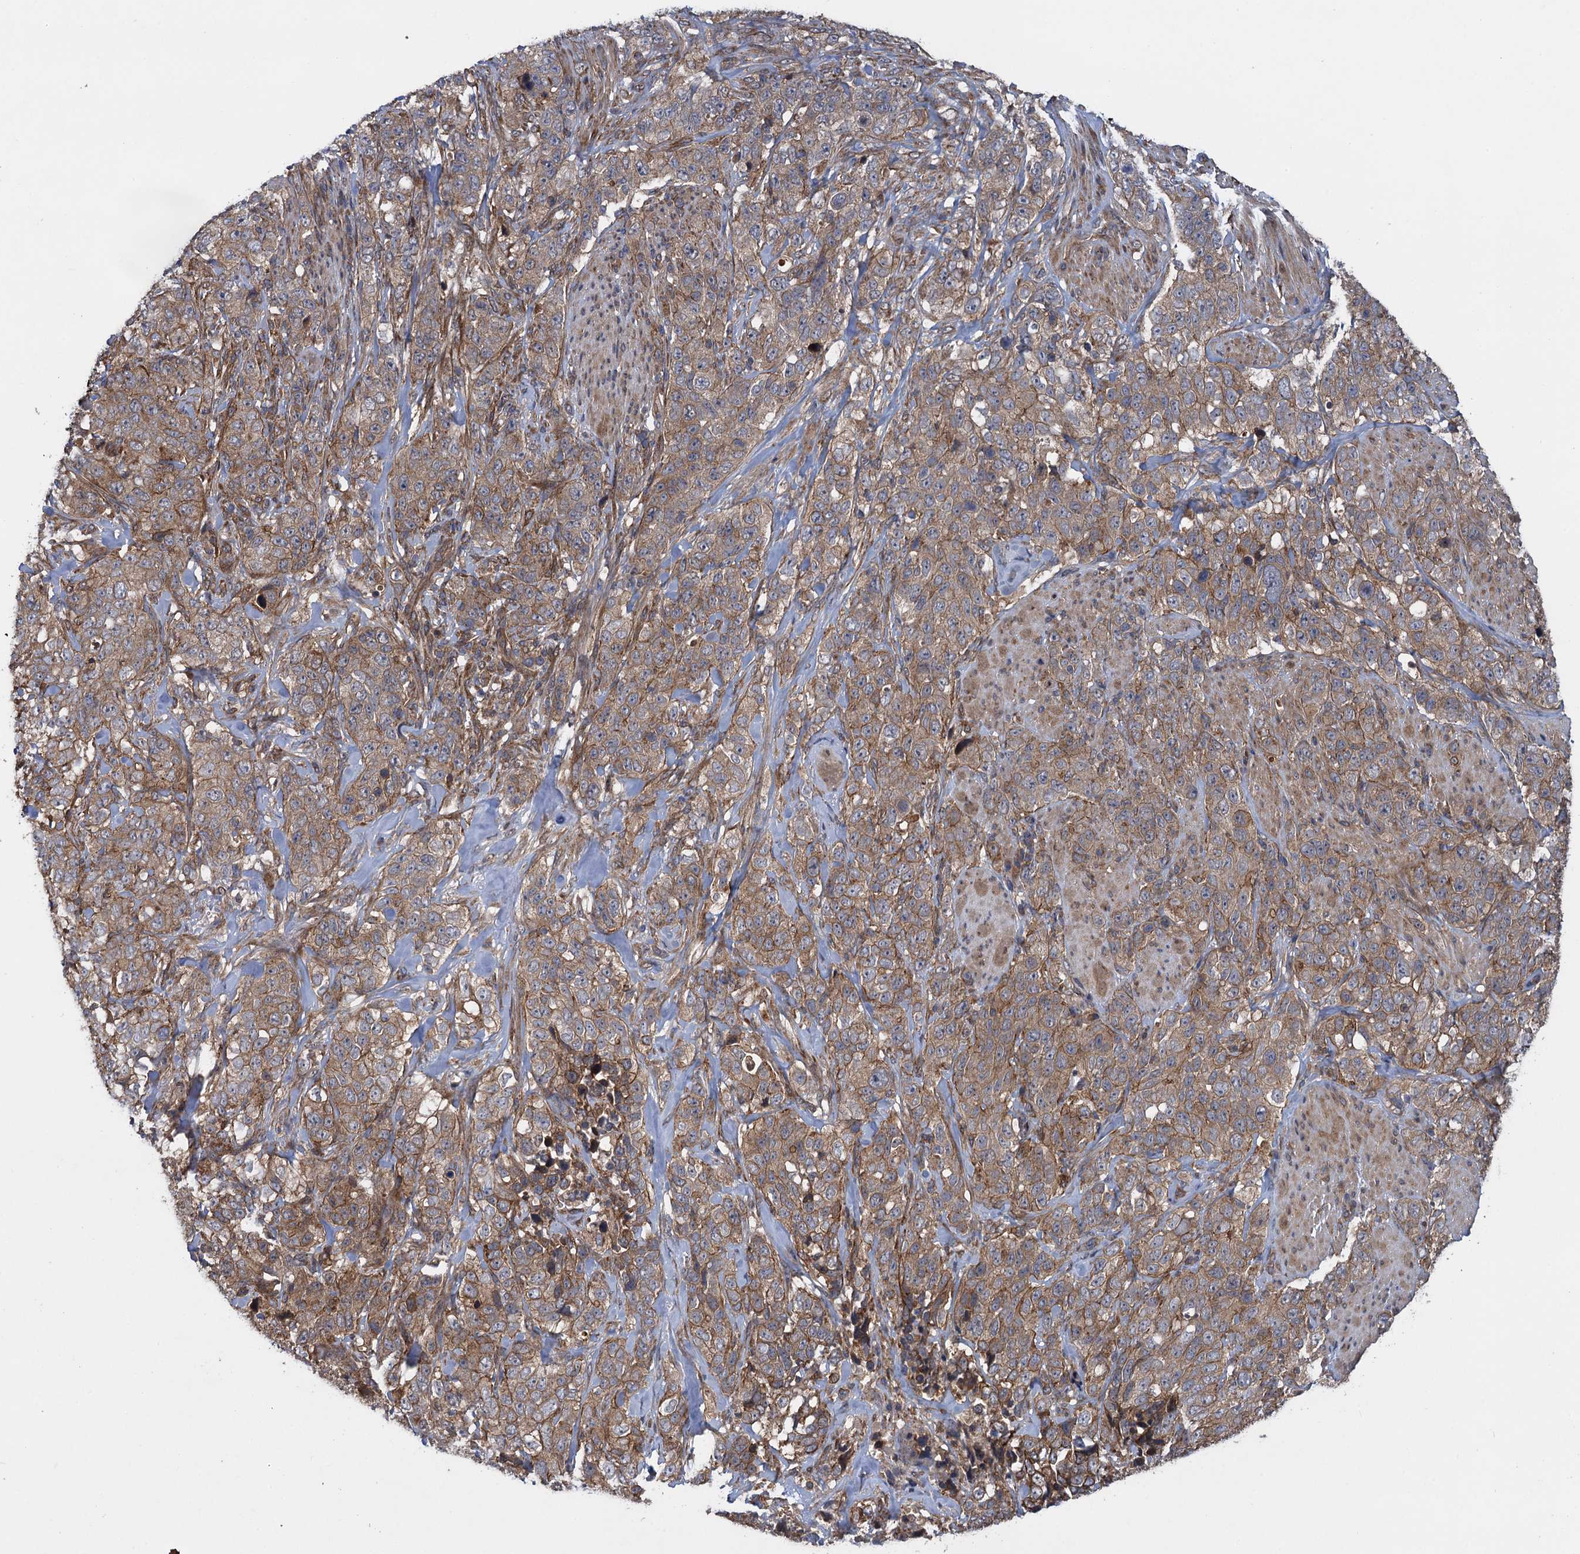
{"staining": {"intensity": "weak", "quantity": ">75%", "location": "cytoplasmic/membranous"}, "tissue": "stomach cancer", "cell_type": "Tumor cells", "image_type": "cancer", "snomed": [{"axis": "morphology", "description": "Adenocarcinoma, NOS"}, {"axis": "topography", "description": "Stomach"}], "caption": "DAB (3,3'-diaminobenzidine) immunohistochemical staining of stomach cancer (adenocarcinoma) reveals weak cytoplasmic/membranous protein positivity in about >75% of tumor cells.", "gene": "HAUS1", "patient": {"sex": "male", "age": 48}}